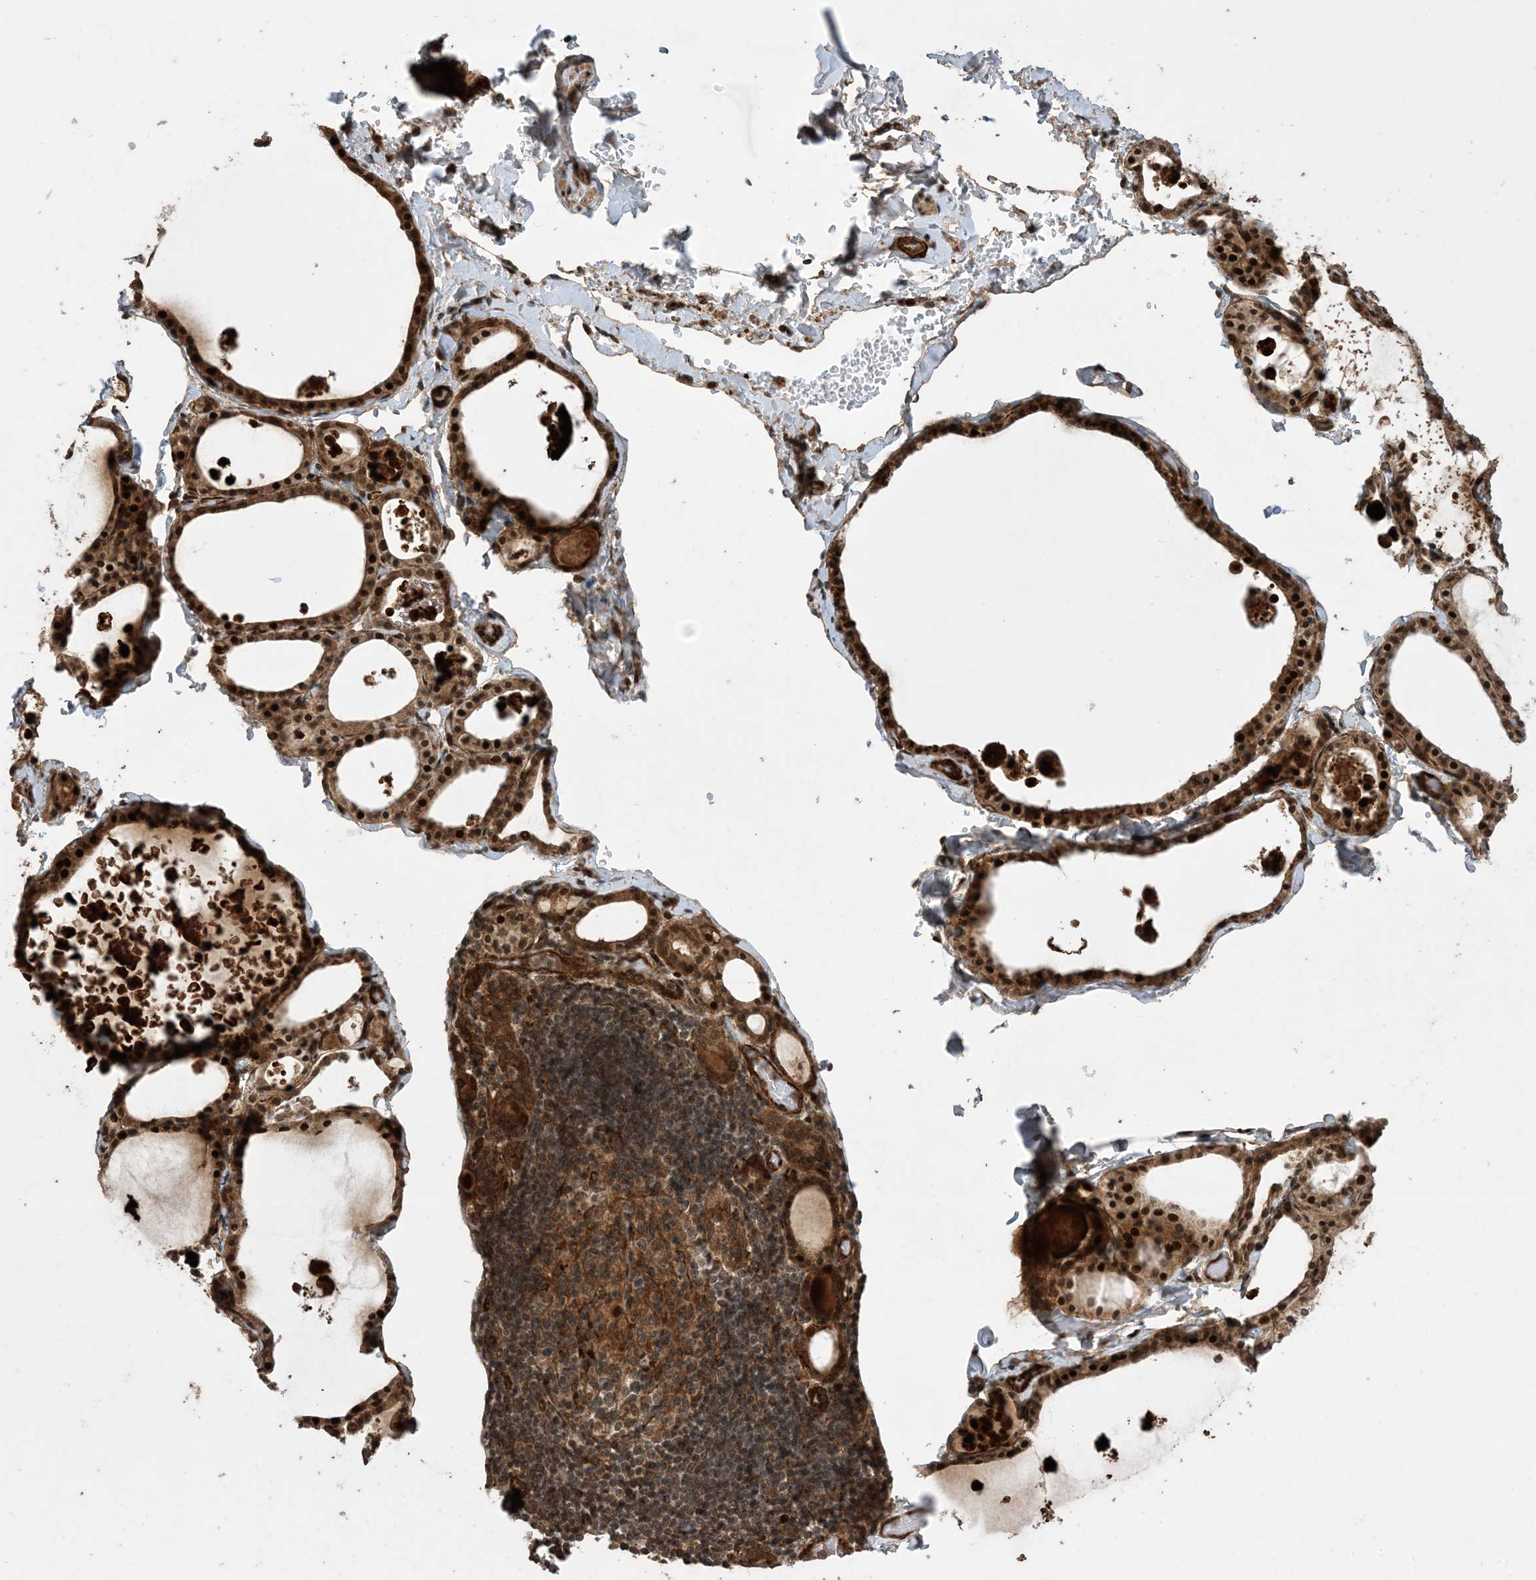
{"staining": {"intensity": "strong", "quantity": ">75%", "location": "cytoplasmic/membranous,nuclear"}, "tissue": "thyroid gland", "cell_type": "Glandular cells", "image_type": "normal", "snomed": [{"axis": "morphology", "description": "Normal tissue, NOS"}, {"axis": "topography", "description": "Thyroid gland"}], "caption": "This micrograph exhibits normal thyroid gland stained with immunohistochemistry (IHC) to label a protein in brown. The cytoplasmic/membranous,nuclear of glandular cells show strong positivity for the protein. Nuclei are counter-stained blue.", "gene": "ZNF511", "patient": {"sex": "male", "age": 56}}